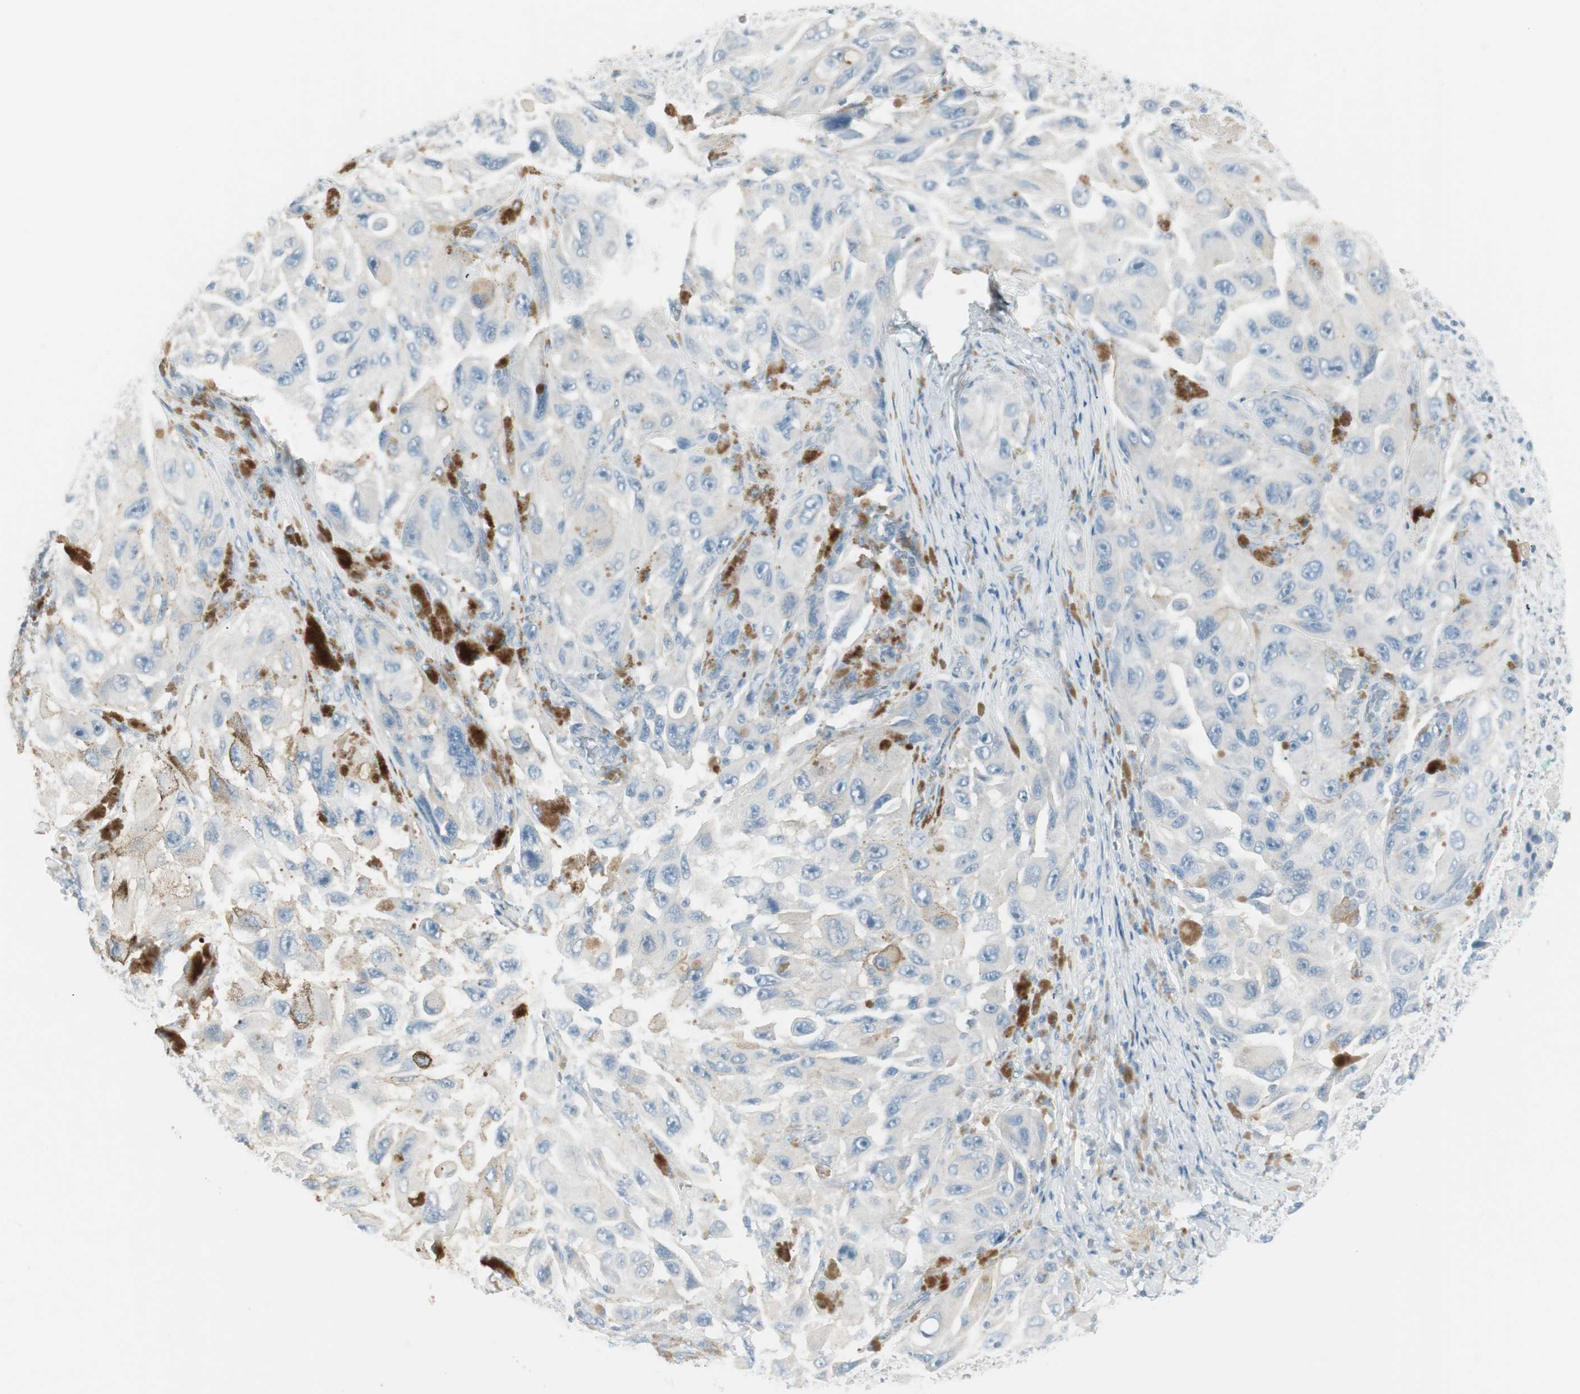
{"staining": {"intensity": "weak", "quantity": "25%-75%", "location": "cytoplasmic/membranous"}, "tissue": "melanoma", "cell_type": "Tumor cells", "image_type": "cancer", "snomed": [{"axis": "morphology", "description": "Malignant melanoma, NOS"}, {"axis": "topography", "description": "Skin"}], "caption": "A low amount of weak cytoplasmic/membranous positivity is identified in approximately 25%-75% of tumor cells in malignant melanoma tissue.", "gene": "ITLN2", "patient": {"sex": "female", "age": 73}}